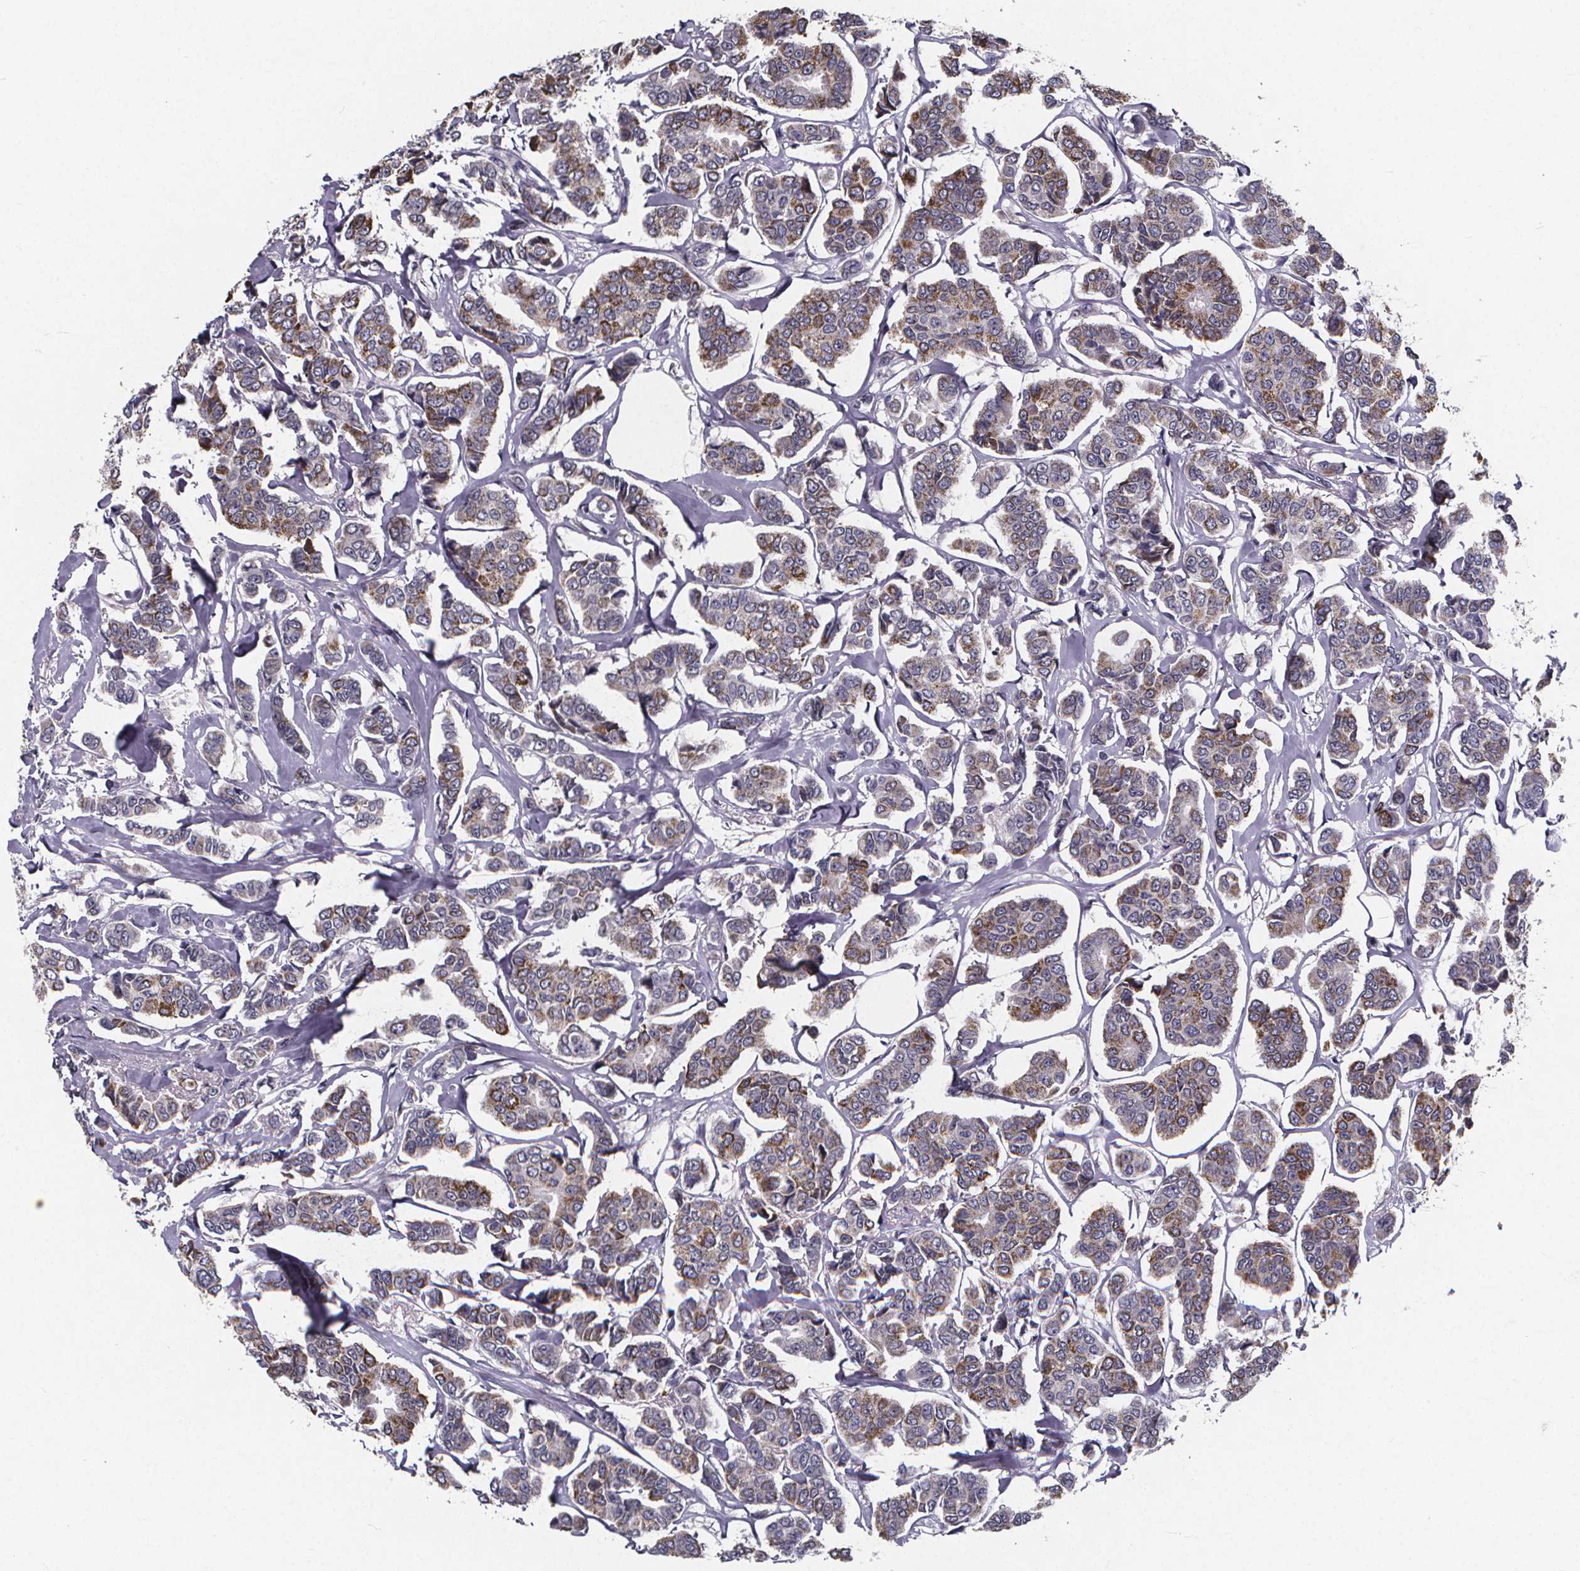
{"staining": {"intensity": "moderate", "quantity": "25%-75%", "location": "cytoplasmic/membranous"}, "tissue": "breast cancer", "cell_type": "Tumor cells", "image_type": "cancer", "snomed": [{"axis": "morphology", "description": "Duct carcinoma"}, {"axis": "topography", "description": "Breast"}], "caption": "A brown stain labels moderate cytoplasmic/membranous positivity of a protein in breast cancer tumor cells.", "gene": "FBXW2", "patient": {"sex": "female", "age": 94}}